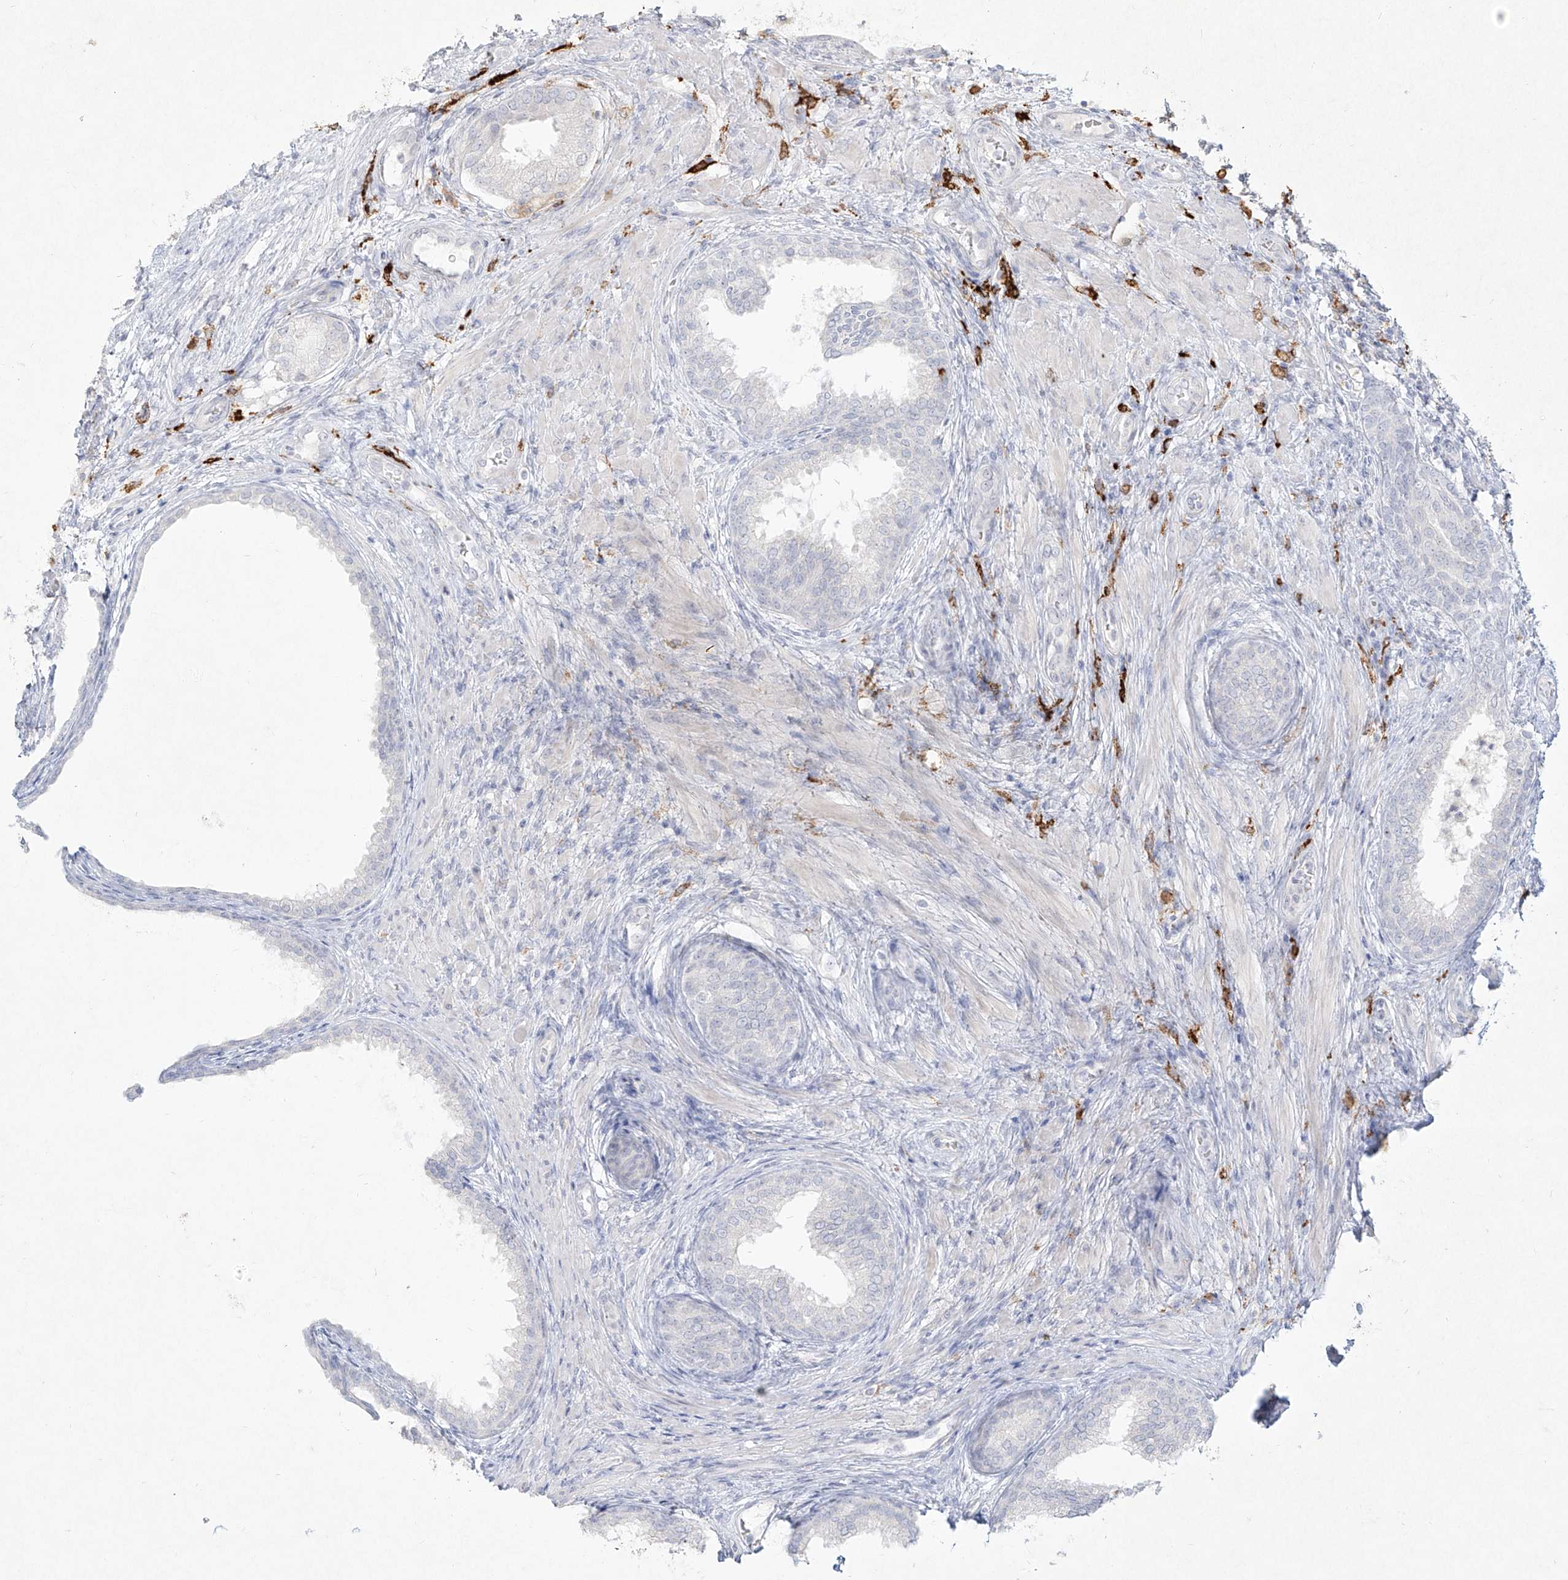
{"staining": {"intensity": "negative", "quantity": "none", "location": "none"}, "tissue": "prostate", "cell_type": "Glandular cells", "image_type": "normal", "snomed": [{"axis": "morphology", "description": "Normal tissue, NOS"}, {"axis": "topography", "description": "Prostate"}], "caption": "Immunohistochemistry photomicrograph of unremarkable prostate: prostate stained with DAB (3,3'-diaminobenzidine) shows no significant protein positivity in glandular cells. (DAB (3,3'-diaminobenzidine) immunohistochemistry (IHC), high magnification).", "gene": "CD209", "patient": {"sex": "male", "age": 76}}